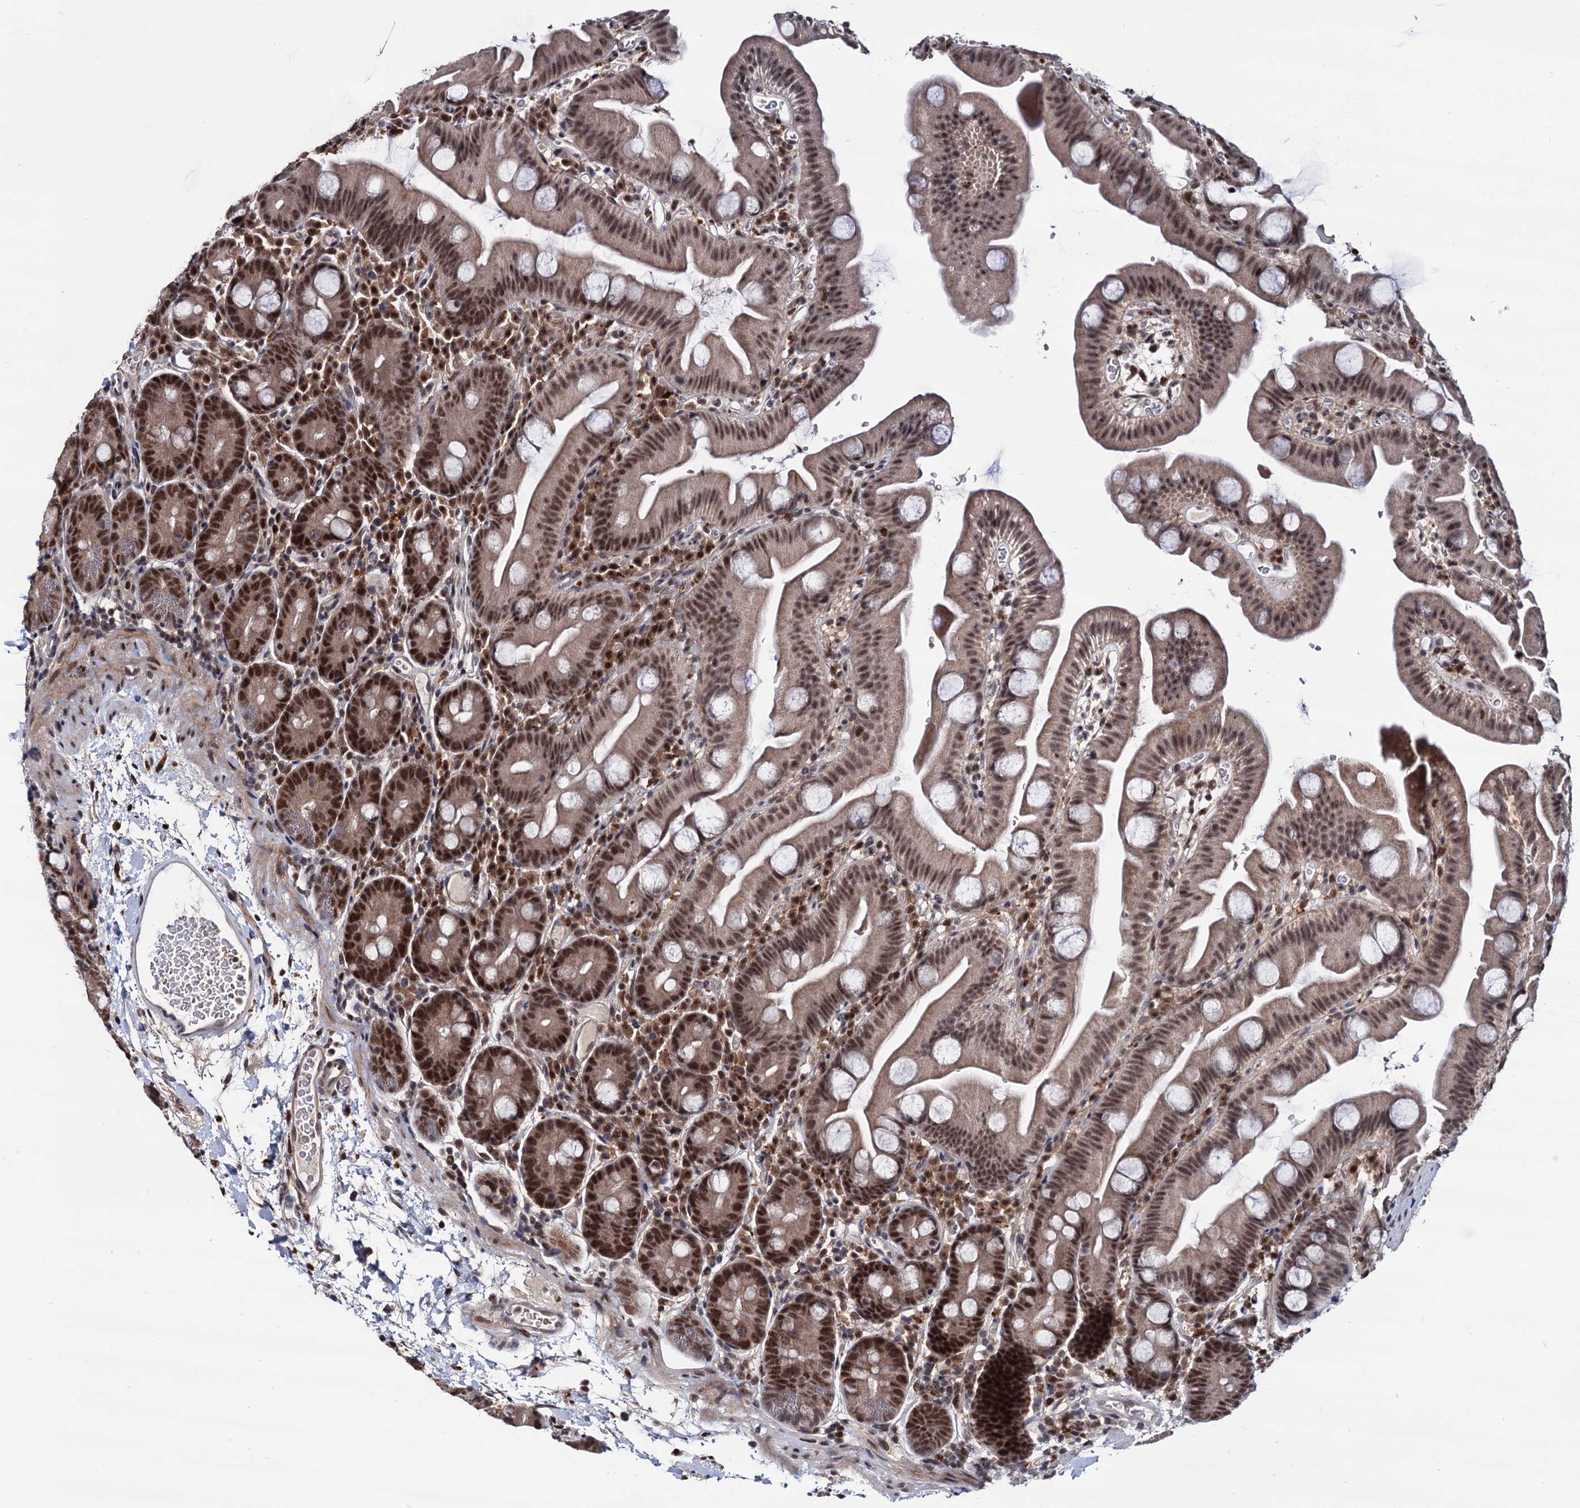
{"staining": {"intensity": "moderate", "quantity": ">75%", "location": "cytoplasmic/membranous,nuclear"}, "tissue": "small intestine", "cell_type": "Glandular cells", "image_type": "normal", "snomed": [{"axis": "morphology", "description": "Normal tissue, NOS"}, {"axis": "topography", "description": "Small intestine"}], "caption": "Immunohistochemistry (IHC) staining of normal small intestine, which demonstrates medium levels of moderate cytoplasmic/membranous,nuclear expression in approximately >75% of glandular cells indicating moderate cytoplasmic/membranous,nuclear protein staining. The staining was performed using DAB (3,3'-diaminobenzidine) (brown) for protein detection and nuclei were counterstained in hematoxylin (blue).", "gene": "RNASEH2B", "patient": {"sex": "female", "age": 68}}